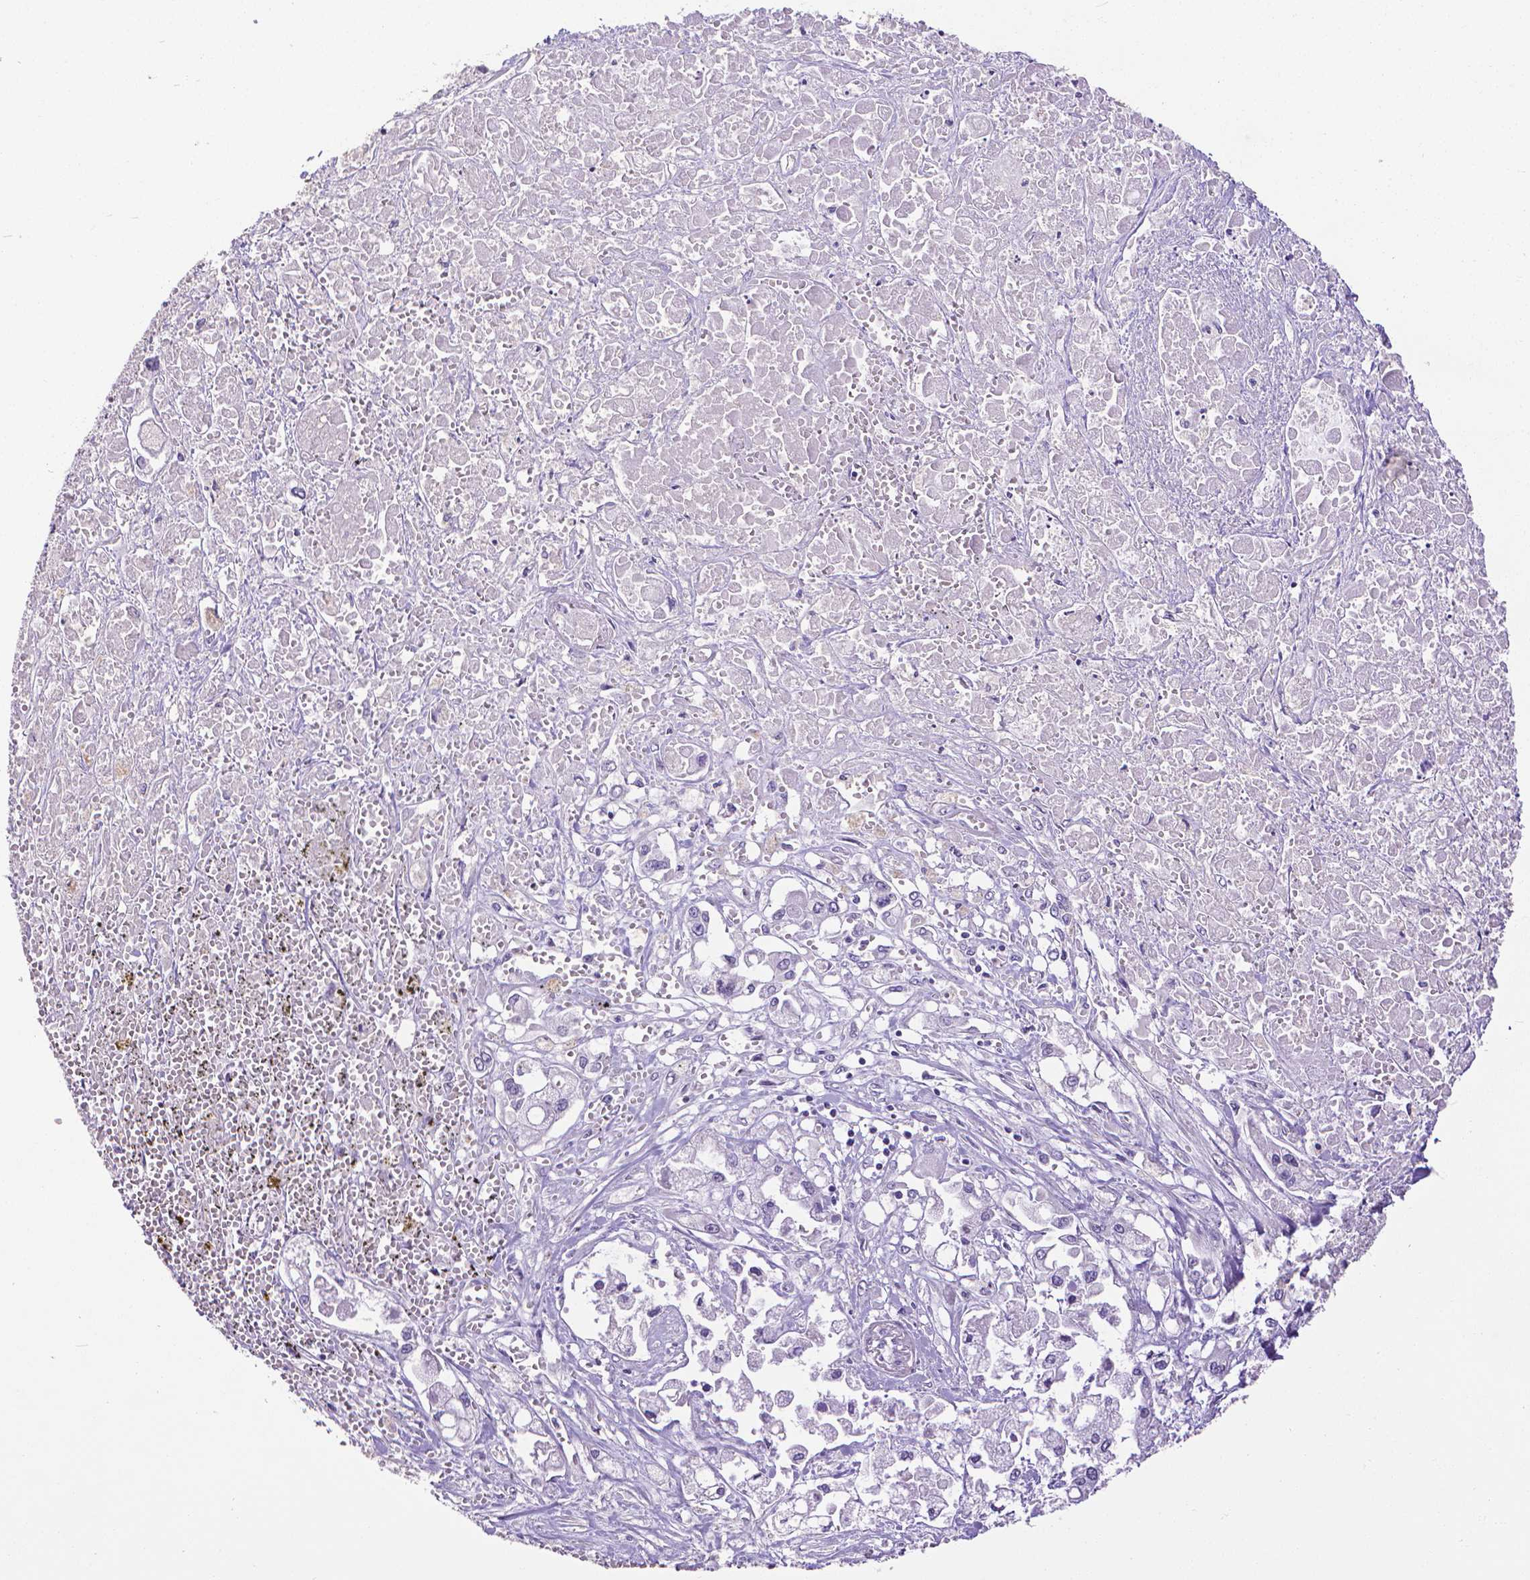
{"staining": {"intensity": "negative", "quantity": "none", "location": "none"}, "tissue": "pancreatic cancer", "cell_type": "Tumor cells", "image_type": "cancer", "snomed": [{"axis": "morphology", "description": "Adenocarcinoma, NOS"}, {"axis": "topography", "description": "Pancreas"}], "caption": "There is no significant staining in tumor cells of pancreatic cancer (adenocarcinoma). Brightfield microscopy of IHC stained with DAB (3,3'-diaminobenzidine) (brown) and hematoxylin (blue), captured at high magnification.", "gene": "CD4", "patient": {"sex": "male", "age": 71}}